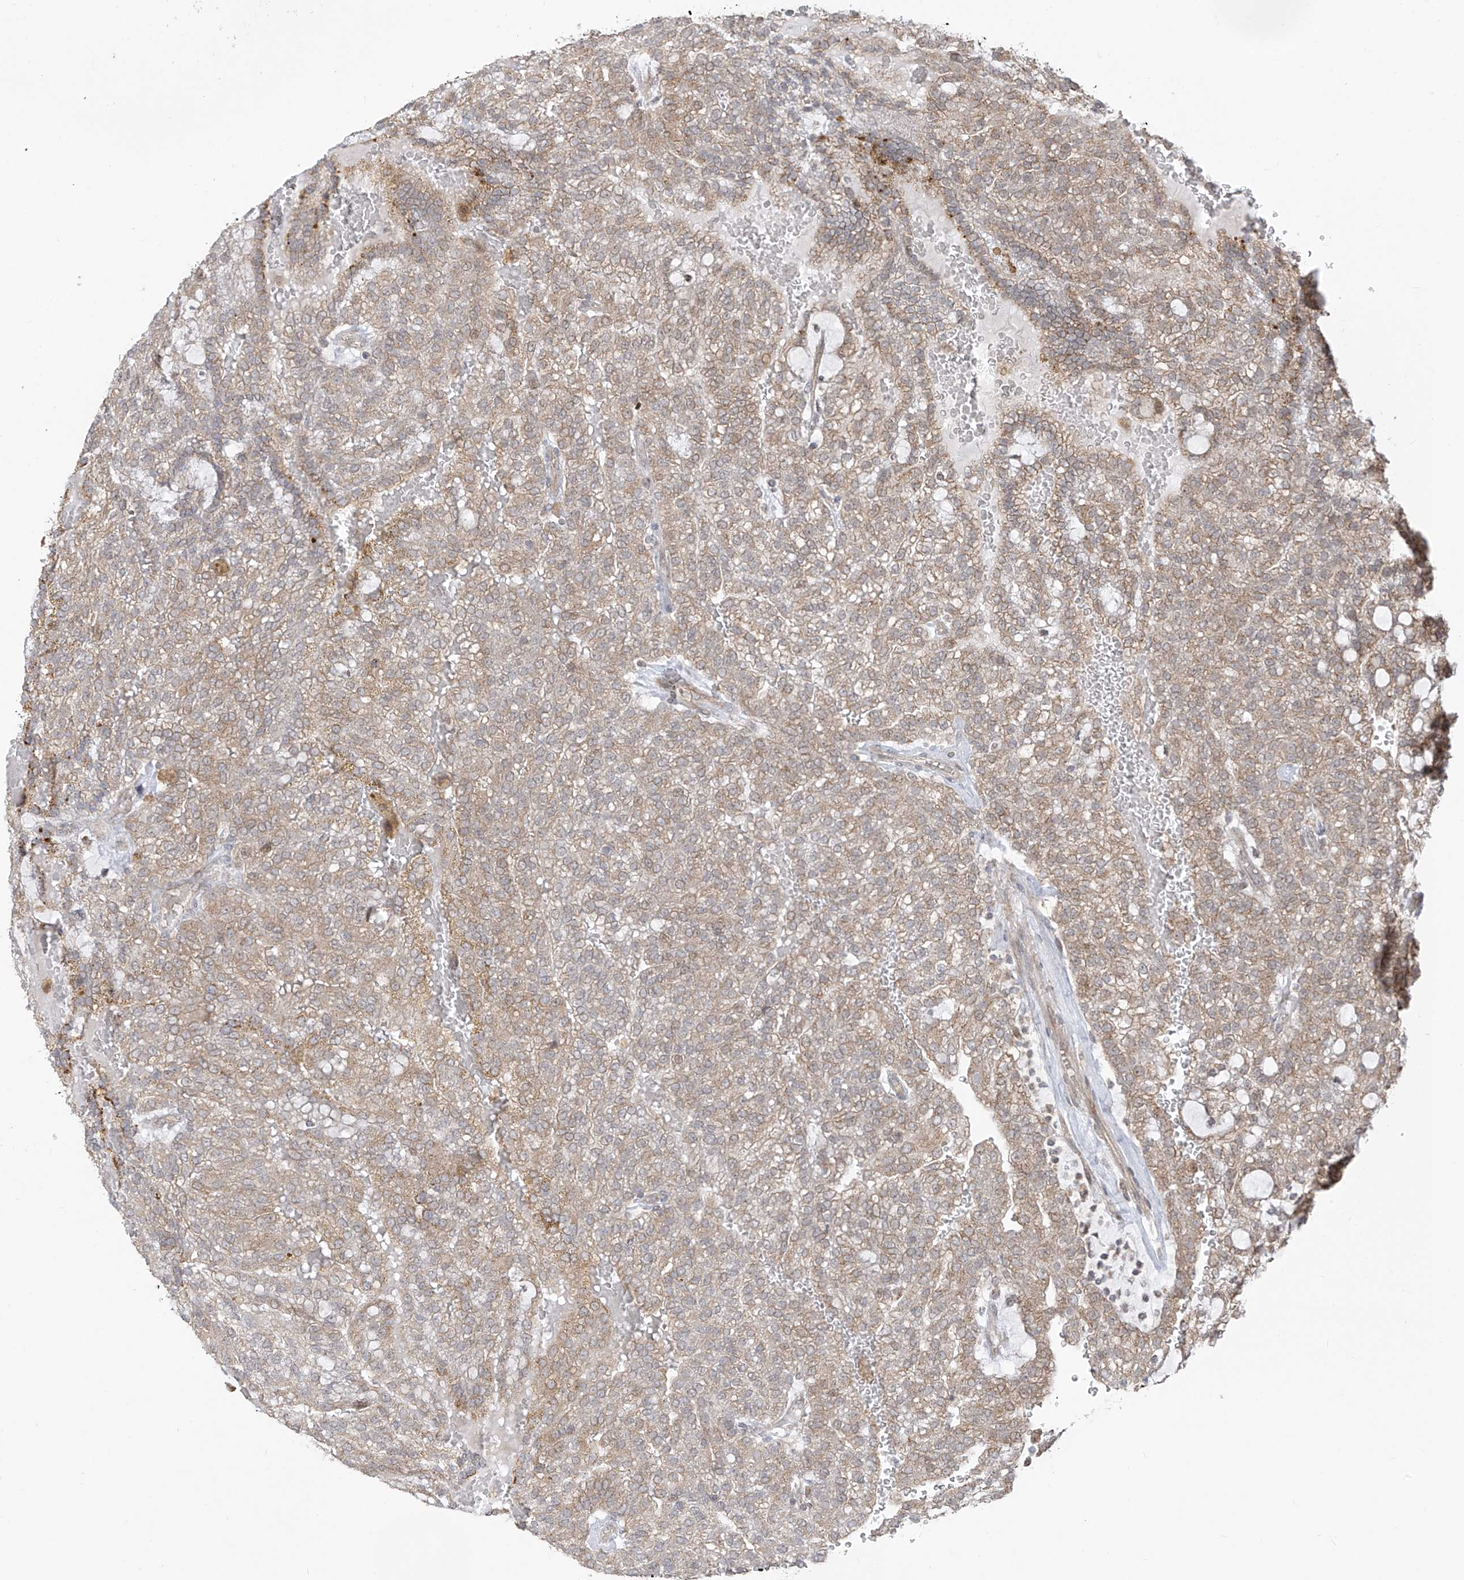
{"staining": {"intensity": "weak", "quantity": "25%-75%", "location": "cytoplasmic/membranous"}, "tissue": "renal cancer", "cell_type": "Tumor cells", "image_type": "cancer", "snomed": [{"axis": "morphology", "description": "Adenocarcinoma, NOS"}, {"axis": "topography", "description": "Kidney"}], "caption": "Immunohistochemical staining of adenocarcinoma (renal) exhibits low levels of weak cytoplasmic/membranous expression in approximately 25%-75% of tumor cells. The staining was performed using DAB (3,3'-diaminobenzidine), with brown indicating positive protein expression. Nuclei are stained blue with hematoxylin.", "gene": "PDE11A", "patient": {"sex": "male", "age": 63}}